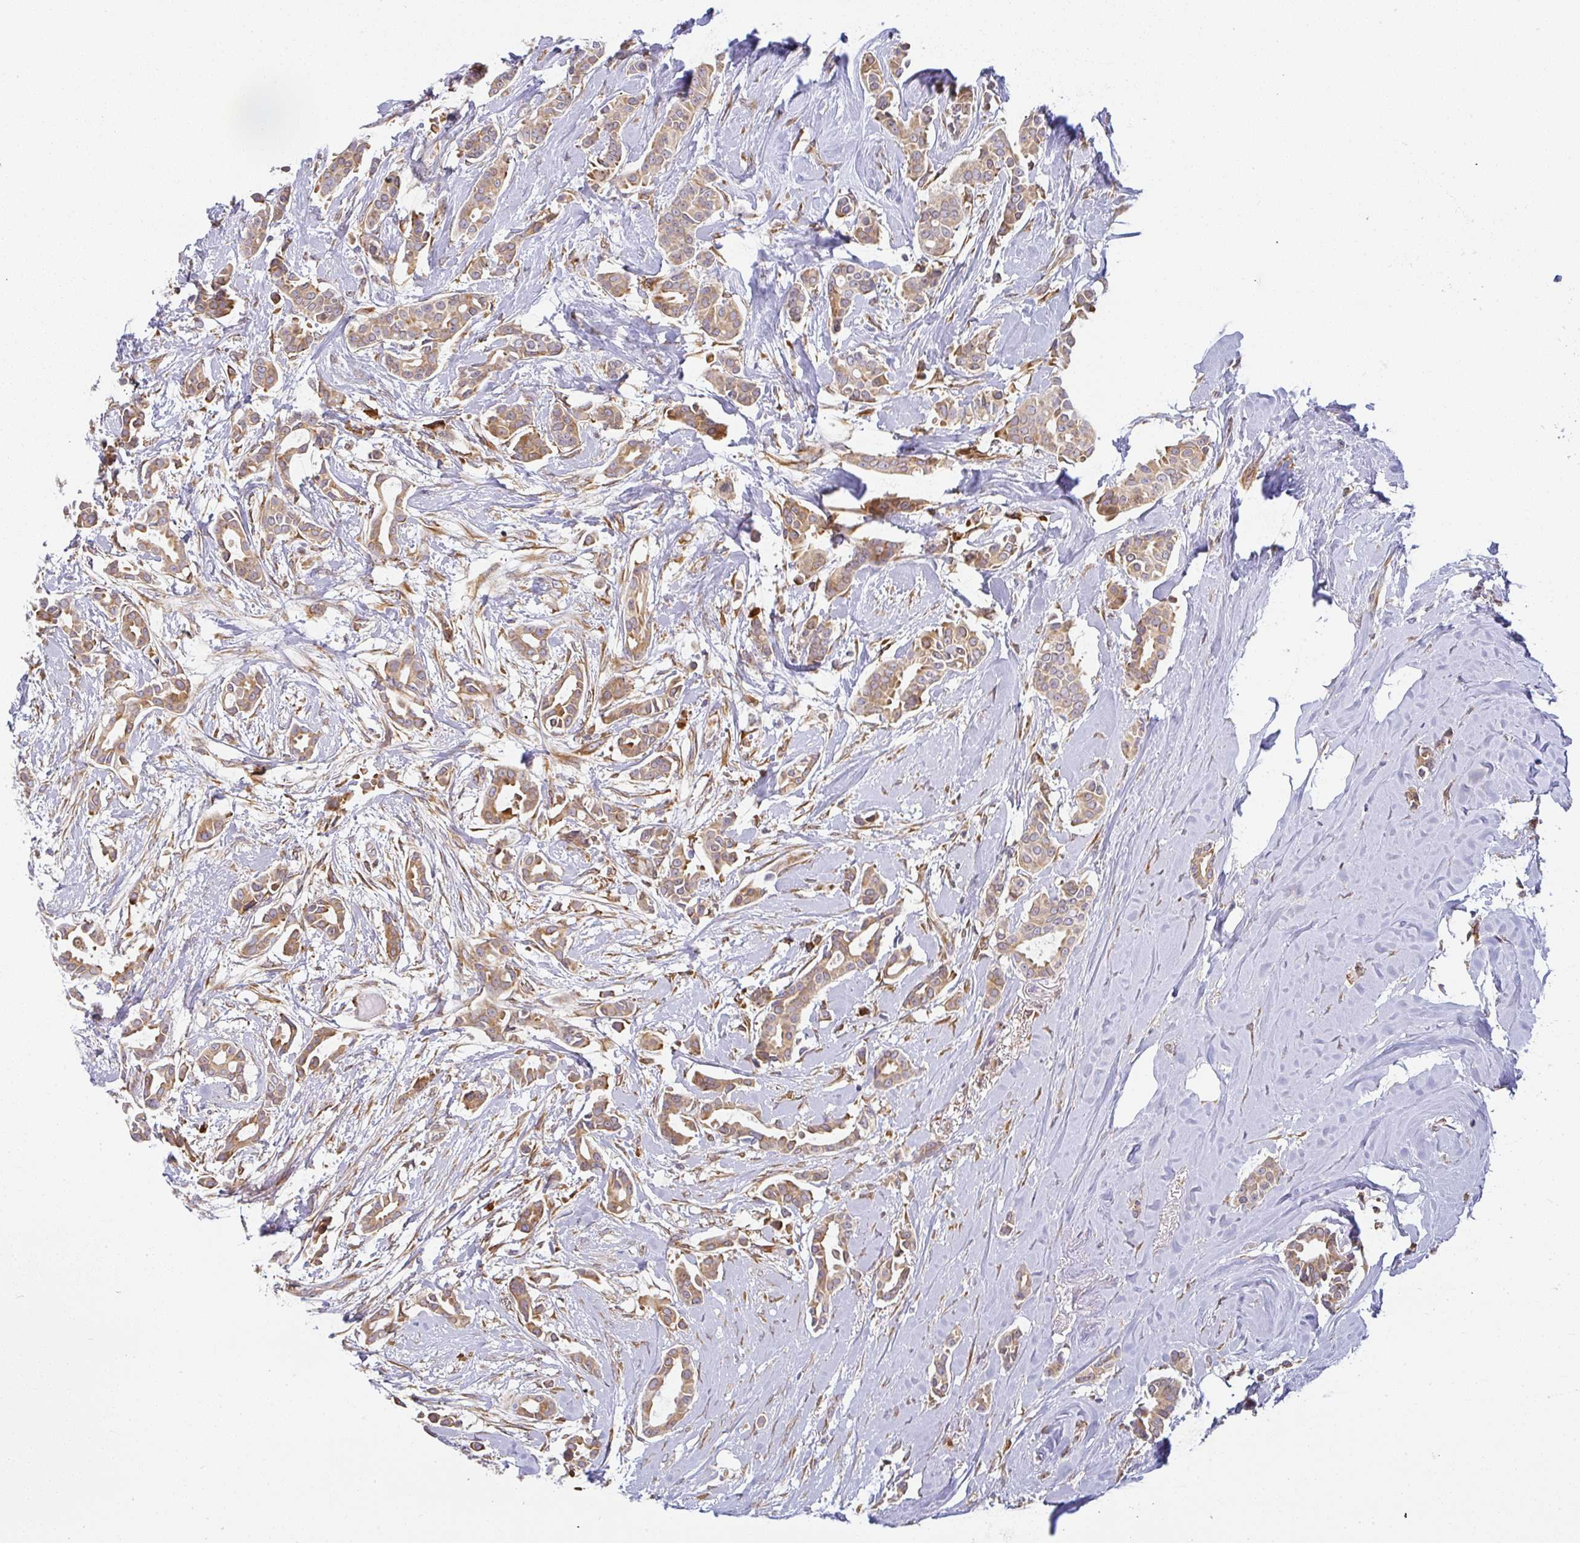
{"staining": {"intensity": "moderate", "quantity": ">75%", "location": "cytoplasmic/membranous"}, "tissue": "breast cancer", "cell_type": "Tumor cells", "image_type": "cancer", "snomed": [{"axis": "morphology", "description": "Duct carcinoma"}, {"axis": "topography", "description": "Breast"}], "caption": "Immunohistochemical staining of human breast cancer (infiltrating ductal carcinoma) displays medium levels of moderate cytoplasmic/membranous protein staining in approximately >75% of tumor cells.", "gene": "DERL2", "patient": {"sex": "female", "age": 64}}